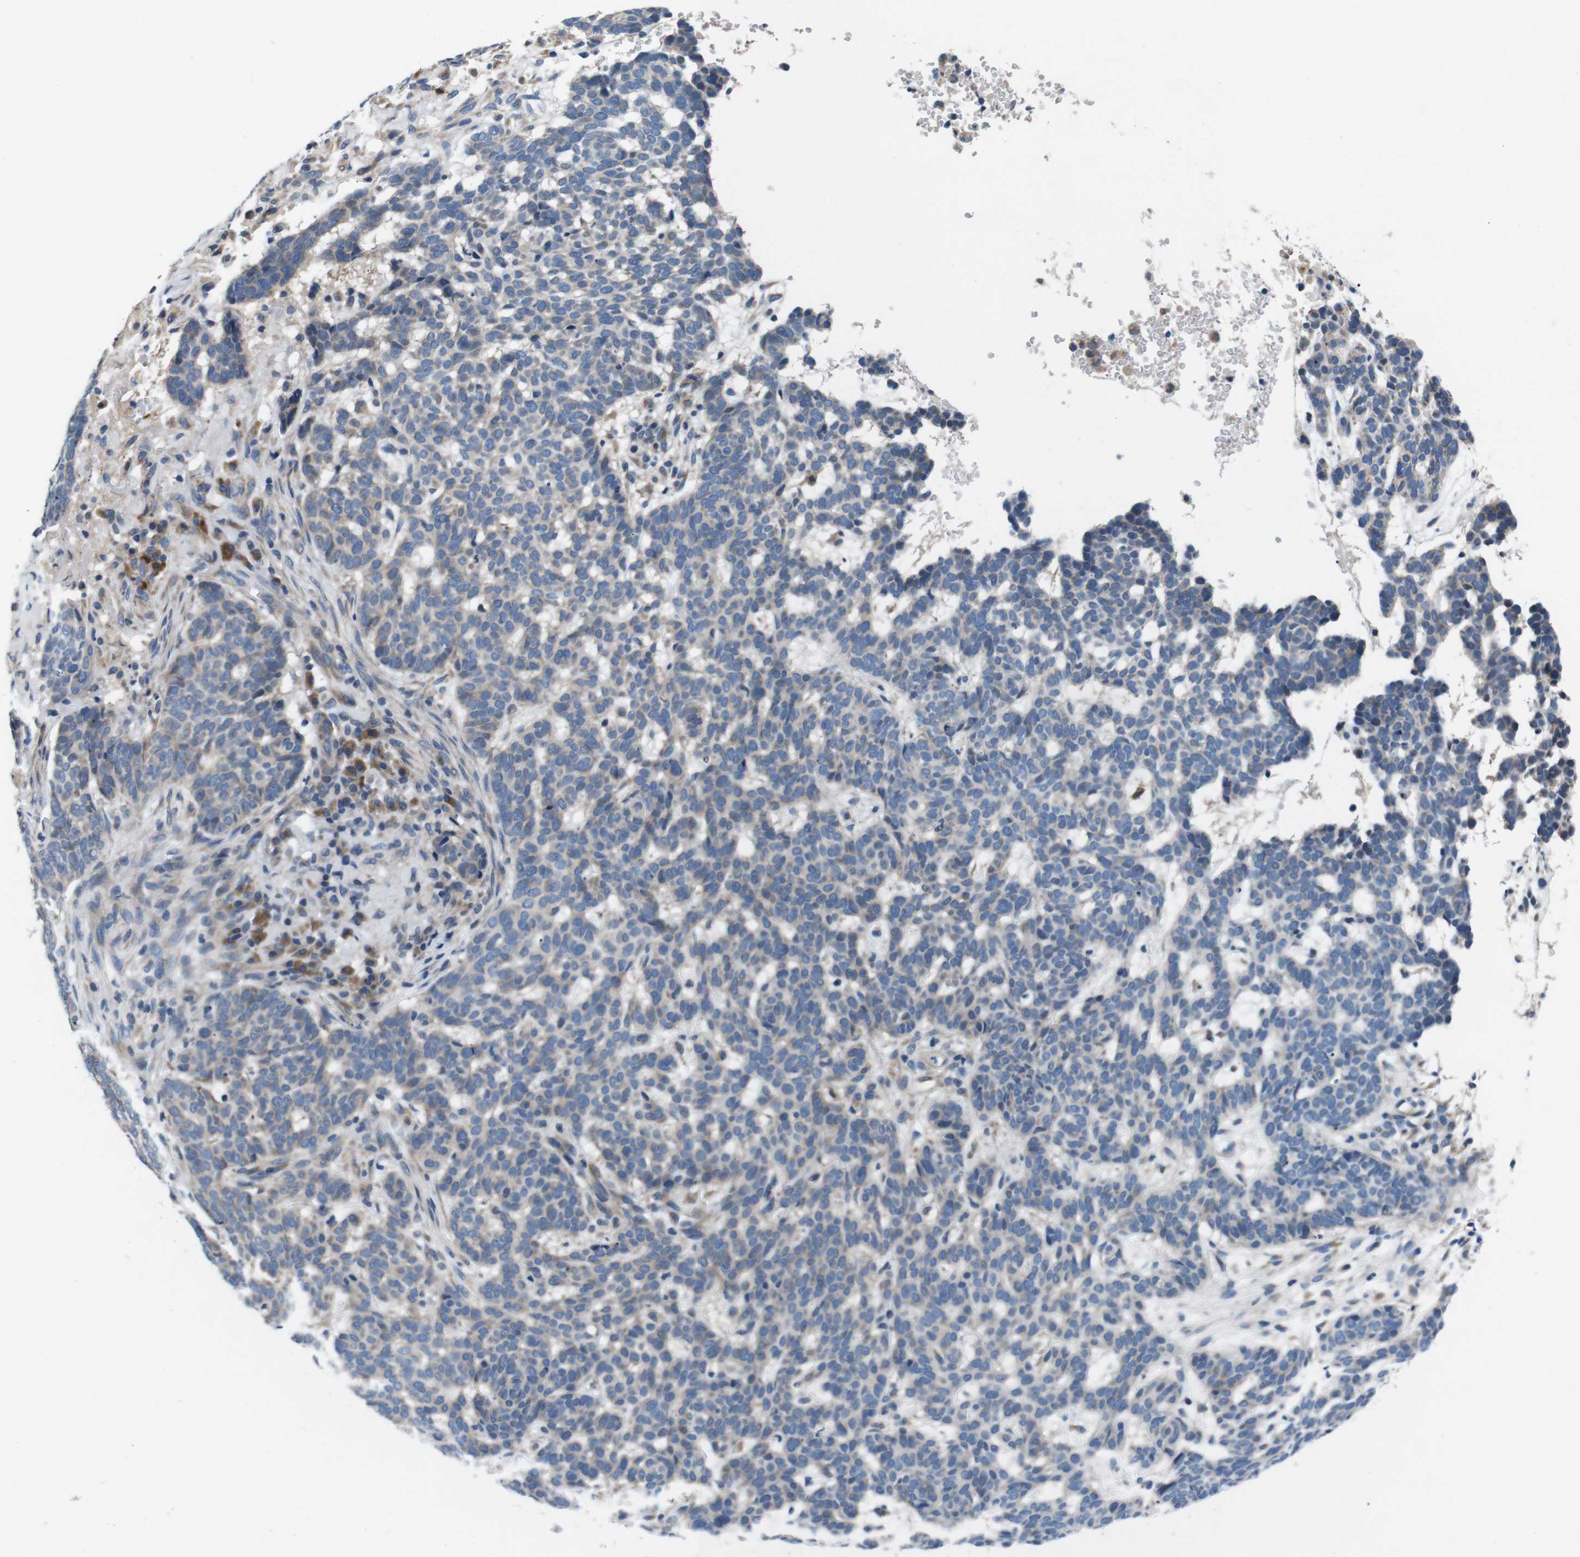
{"staining": {"intensity": "weak", "quantity": "<25%", "location": "cytoplasmic/membranous"}, "tissue": "skin cancer", "cell_type": "Tumor cells", "image_type": "cancer", "snomed": [{"axis": "morphology", "description": "Basal cell carcinoma"}, {"axis": "topography", "description": "Skin"}], "caption": "Histopathology image shows no significant protein staining in tumor cells of skin cancer (basal cell carcinoma). (DAB (3,3'-diaminobenzidine) IHC with hematoxylin counter stain).", "gene": "JAK1", "patient": {"sex": "male", "age": 85}}